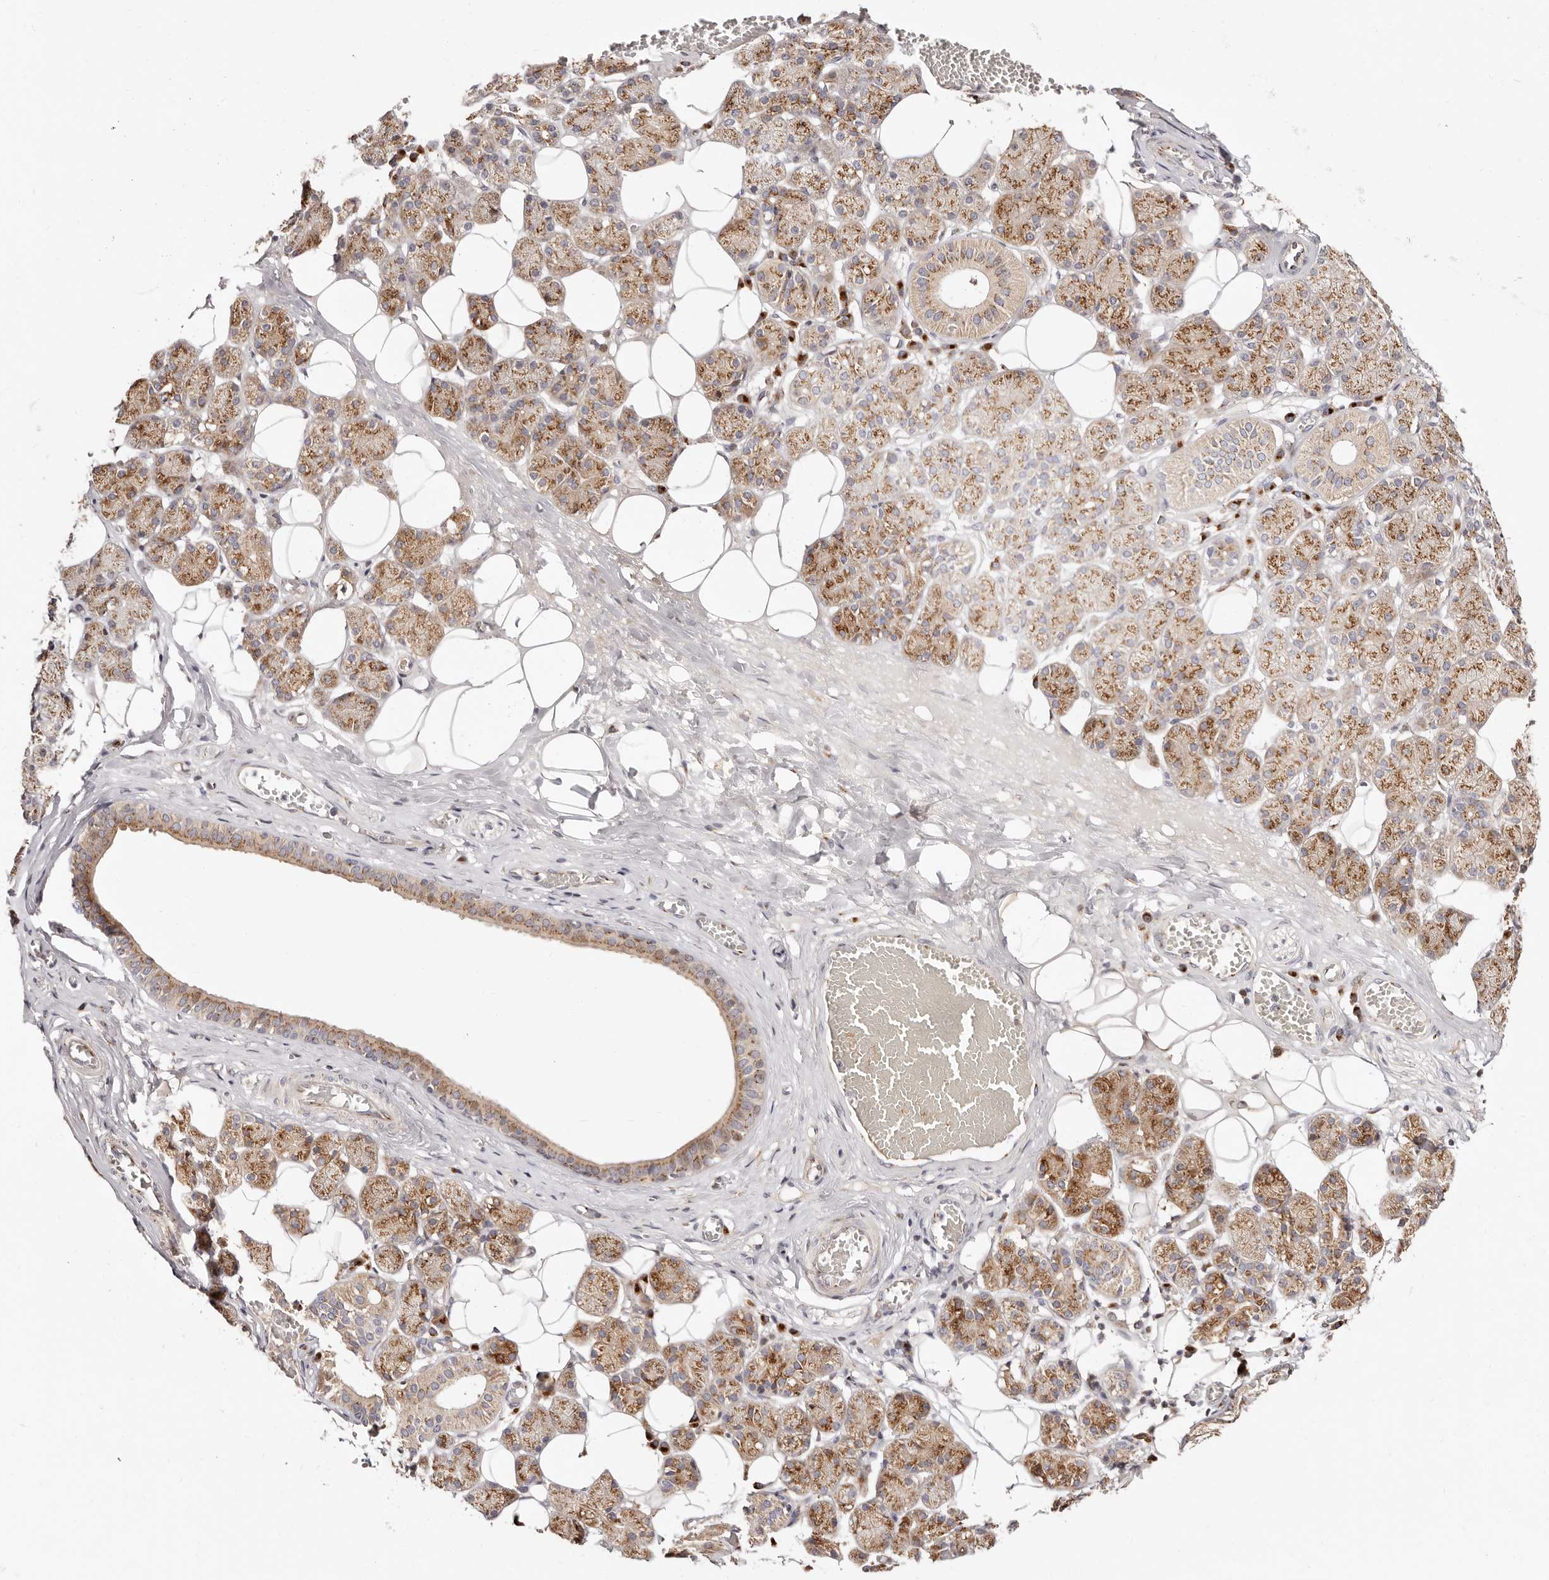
{"staining": {"intensity": "moderate", "quantity": ">75%", "location": "cytoplasmic/membranous"}, "tissue": "salivary gland", "cell_type": "Glandular cells", "image_type": "normal", "snomed": [{"axis": "morphology", "description": "Normal tissue, NOS"}, {"axis": "topography", "description": "Salivary gland"}], "caption": "Moderate cytoplasmic/membranous expression is appreciated in approximately >75% of glandular cells in normal salivary gland.", "gene": "MAPK6", "patient": {"sex": "female", "age": 33}}